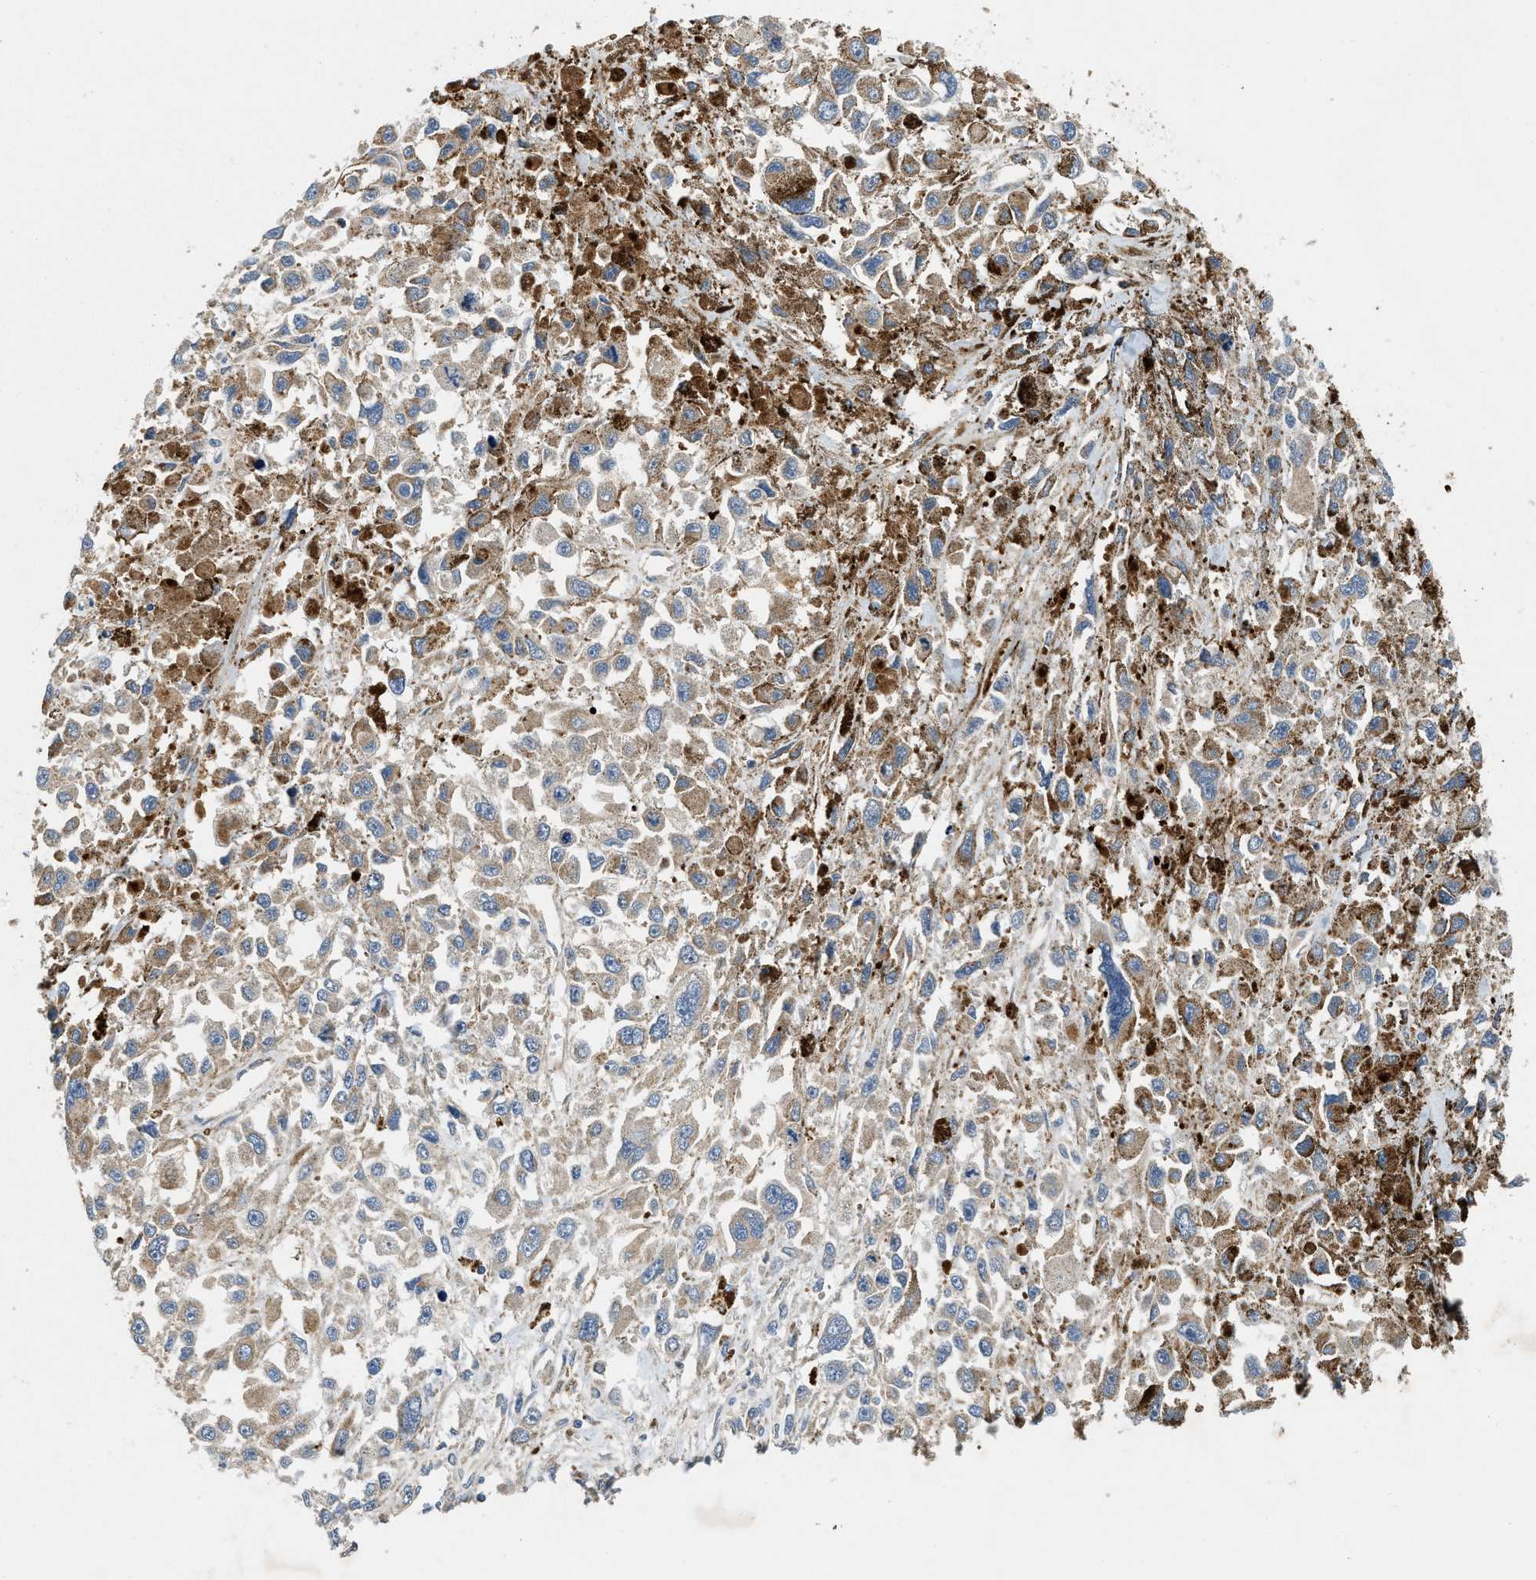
{"staining": {"intensity": "moderate", "quantity": "25%-75%", "location": "cytoplasmic/membranous"}, "tissue": "melanoma", "cell_type": "Tumor cells", "image_type": "cancer", "snomed": [{"axis": "morphology", "description": "Malignant melanoma, Metastatic site"}, {"axis": "topography", "description": "Lymph node"}], "caption": "Human melanoma stained with a protein marker displays moderate staining in tumor cells.", "gene": "ZNF599", "patient": {"sex": "male", "age": 59}}